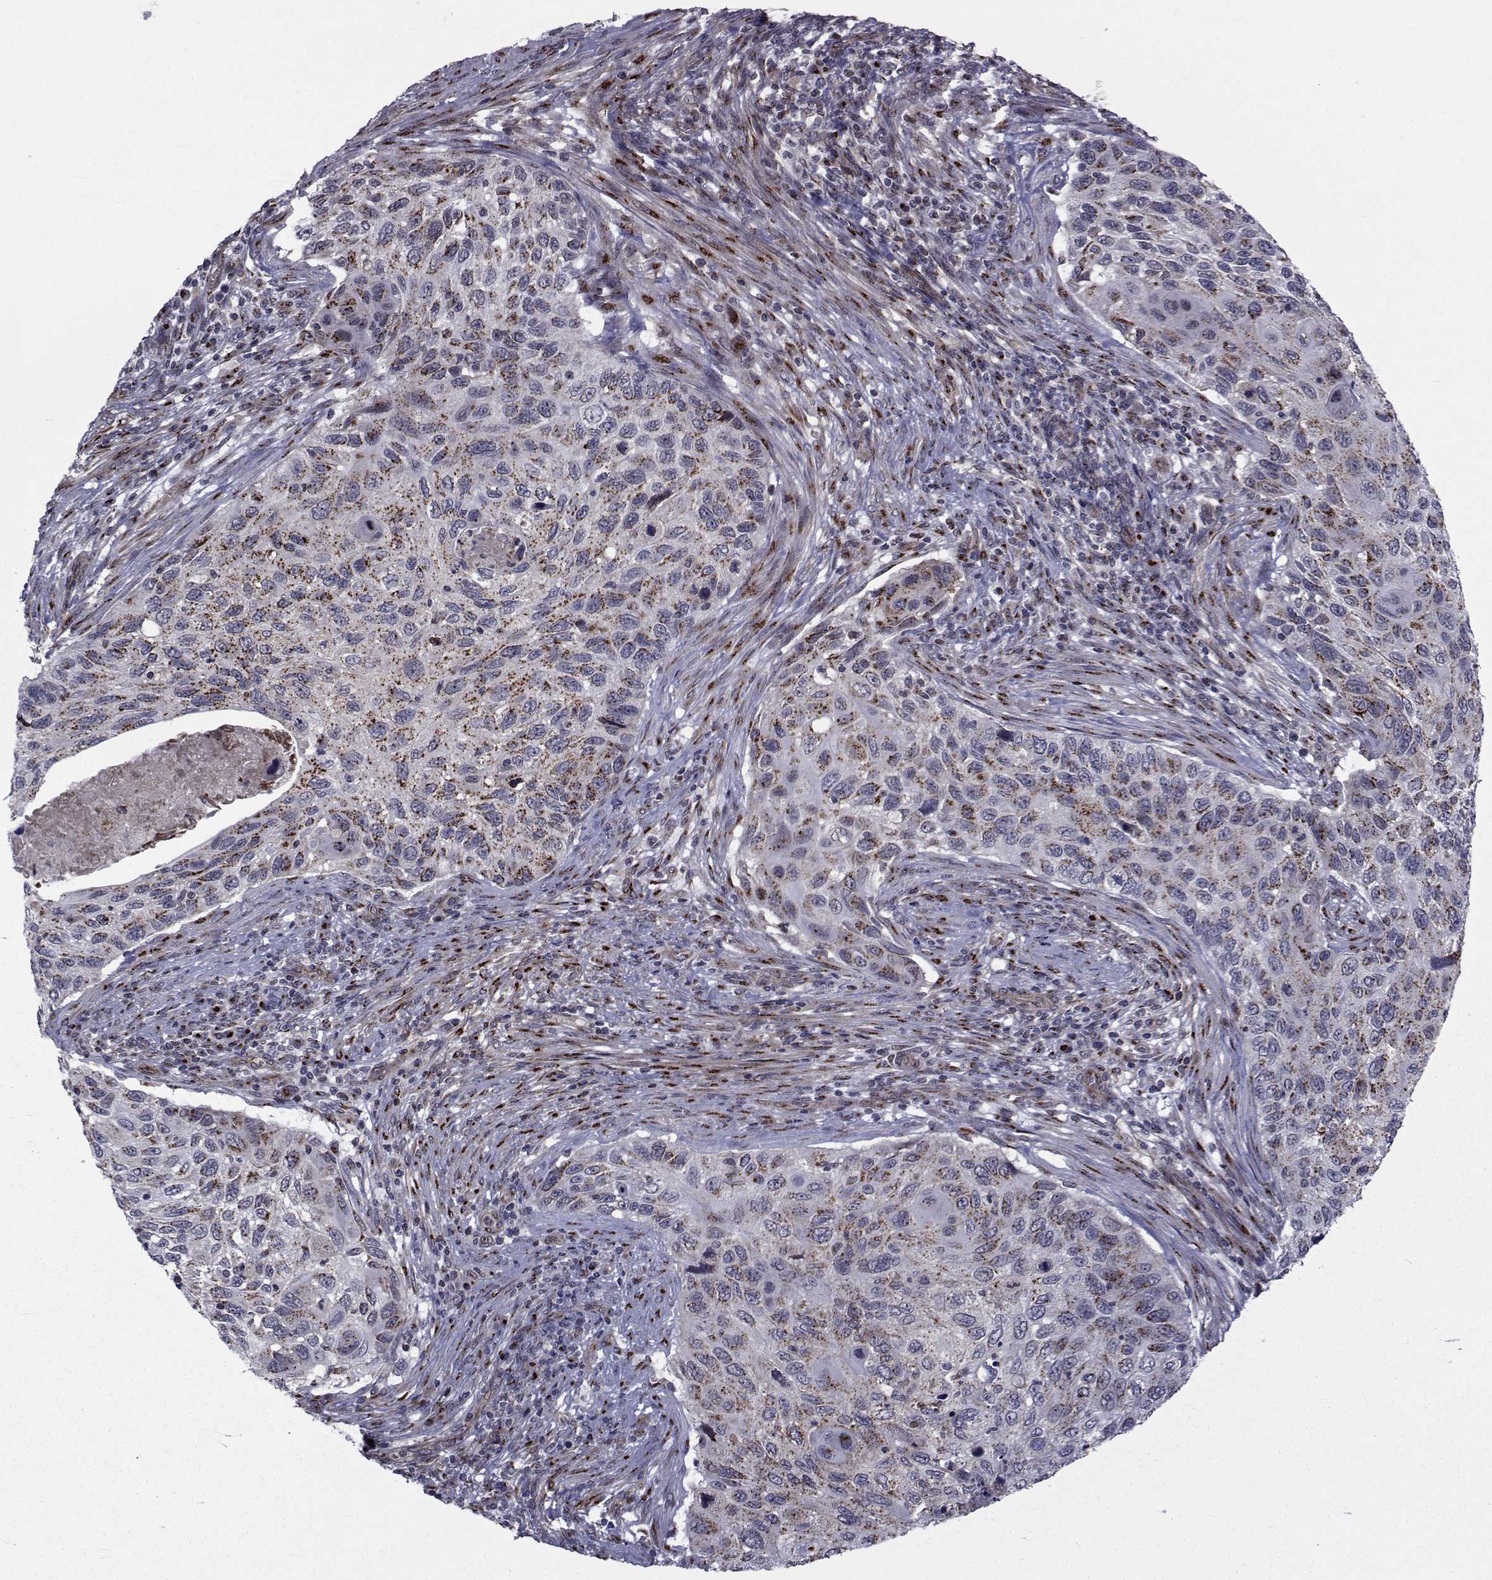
{"staining": {"intensity": "moderate", "quantity": "25%-75%", "location": "cytoplasmic/membranous"}, "tissue": "cervical cancer", "cell_type": "Tumor cells", "image_type": "cancer", "snomed": [{"axis": "morphology", "description": "Squamous cell carcinoma, NOS"}, {"axis": "topography", "description": "Cervix"}], "caption": "Squamous cell carcinoma (cervical) stained with immunohistochemistry exhibits moderate cytoplasmic/membranous expression in about 25%-75% of tumor cells.", "gene": "ATP6V1C2", "patient": {"sex": "female", "age": 70}}